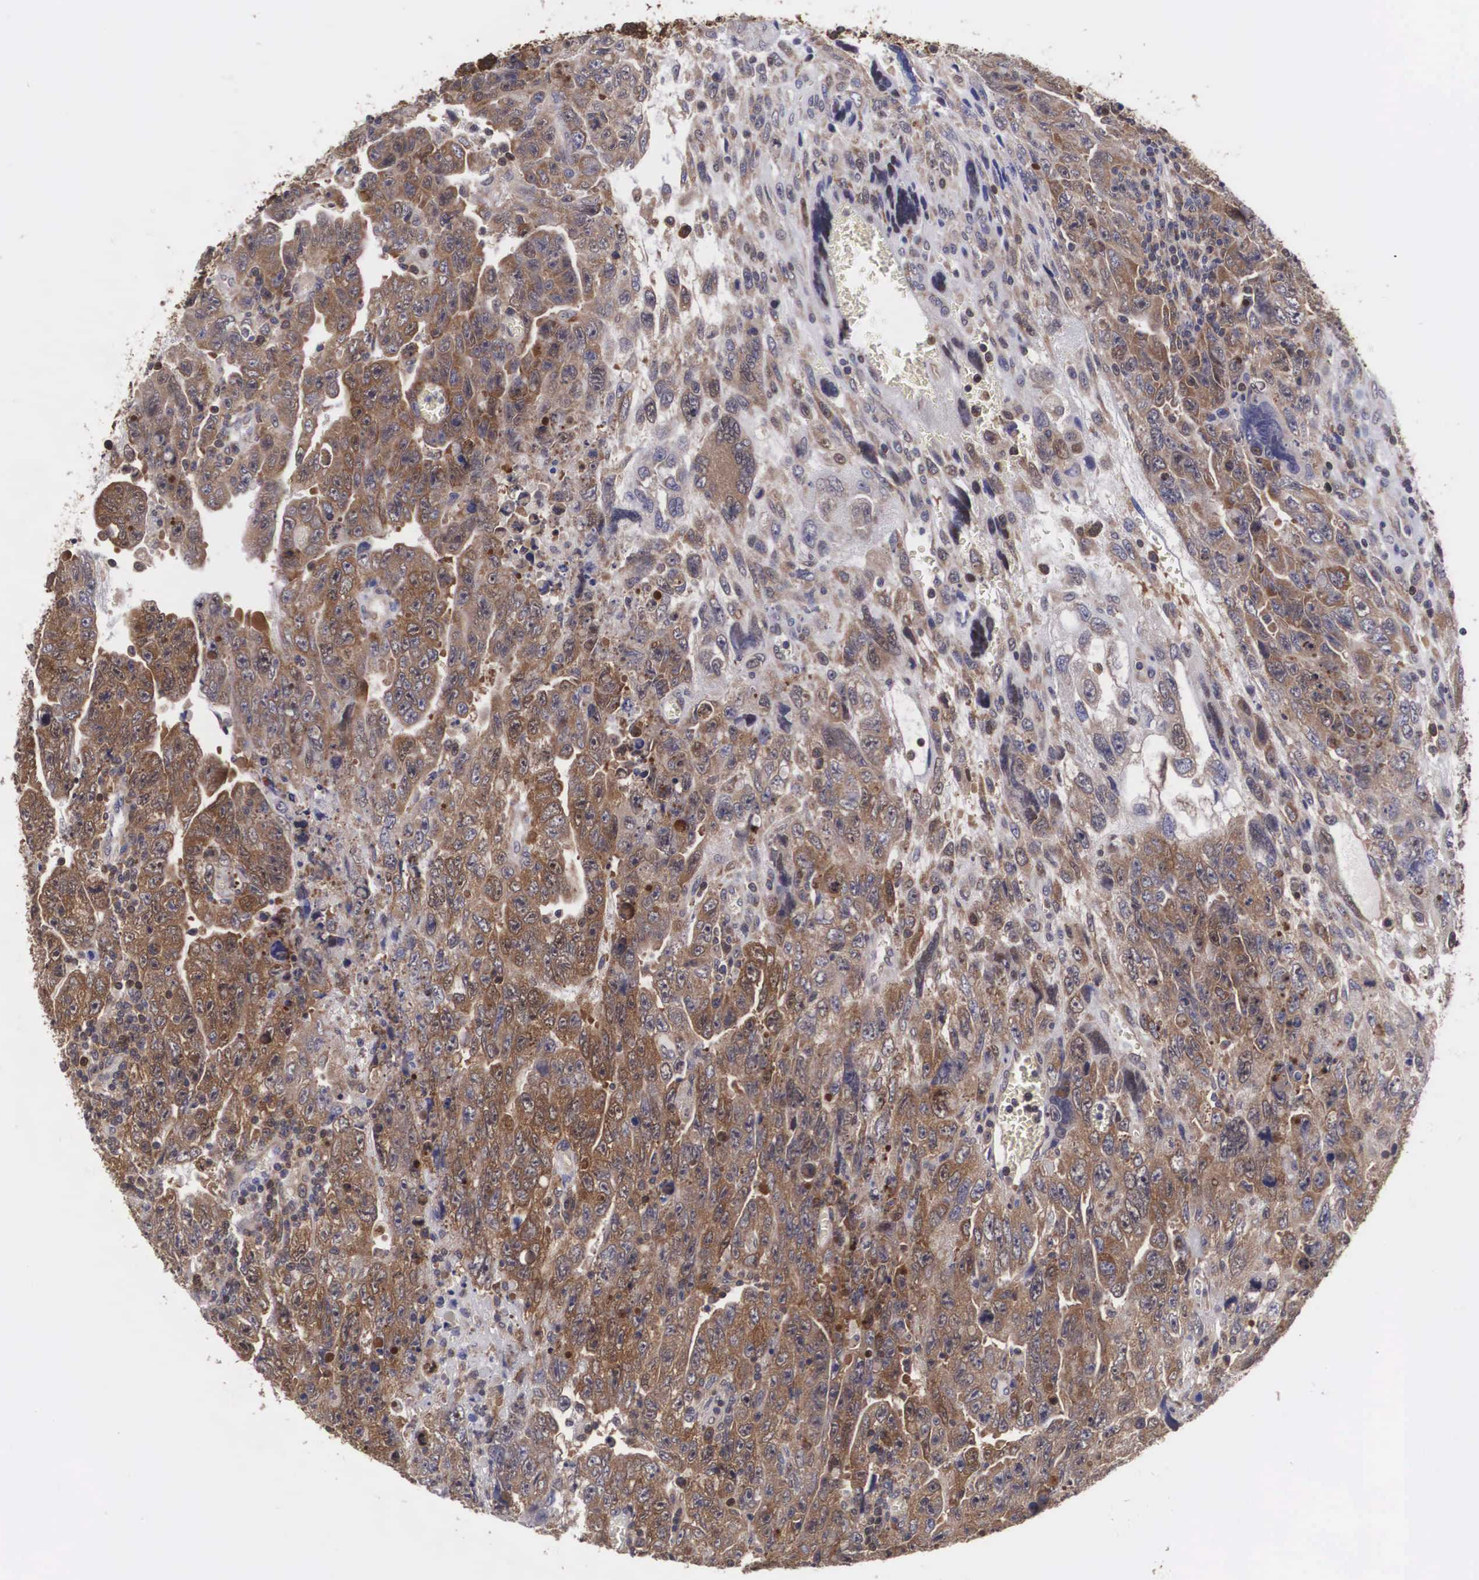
{"staining": {"intensity": "moderate", "quantity": ">75%", "location": "cytoplasmic/membranous"}, "tissue": "testis cancer", "cell_type": "Tumor cells", "image_type": "cancer", "snomed": [{"axis": "morphology", "description": "Carcinoma, Embryonal, NOS"}, {"axis": "topography", "description": "Testis"}], "caption": "The image demonstrates a brown stain indicating the presence of a protein in the cytoplasmic/membranous of tumor cells in testis cancer.", "gene": "ADSL", "patient": {"sex": "male", "age": 28}}